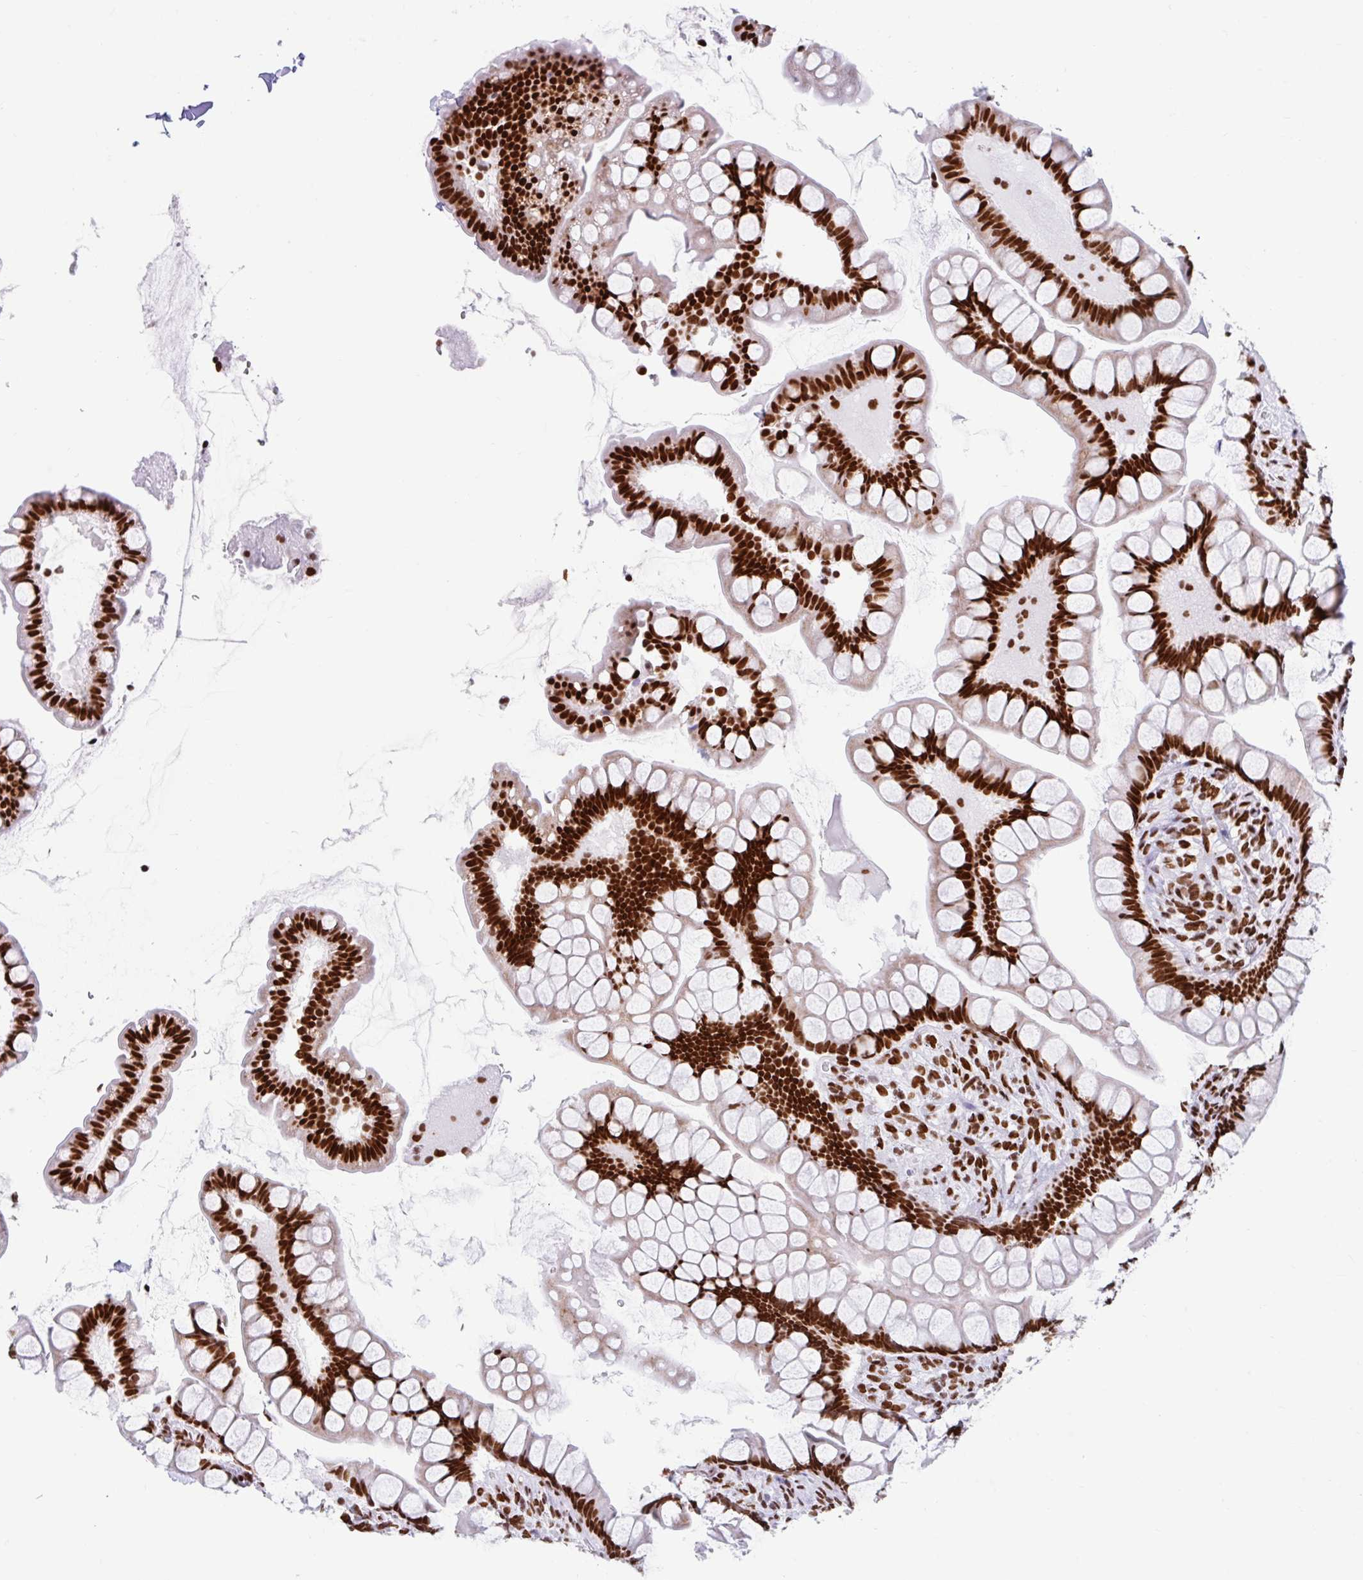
{"staining": {"intensity": "strong", "quantity": ">75%", "location": "nuclear"}, "tissue": "small intestine", "cell_type": "Glandular cells", "image_type": "normal", "snomed": [{"axis": "morphology", "description": "Normal tissue, NOS"}, {"axis": "topography", "description": "Small intestine"}], "caption": "Immunohistochemical staining of unremarkable small intestine reveals high levels of strong nuclear expression in about >75% of glandular cells.", "gene": "KHDRBS1", "patient": {"sex": "male", "age": 70}}